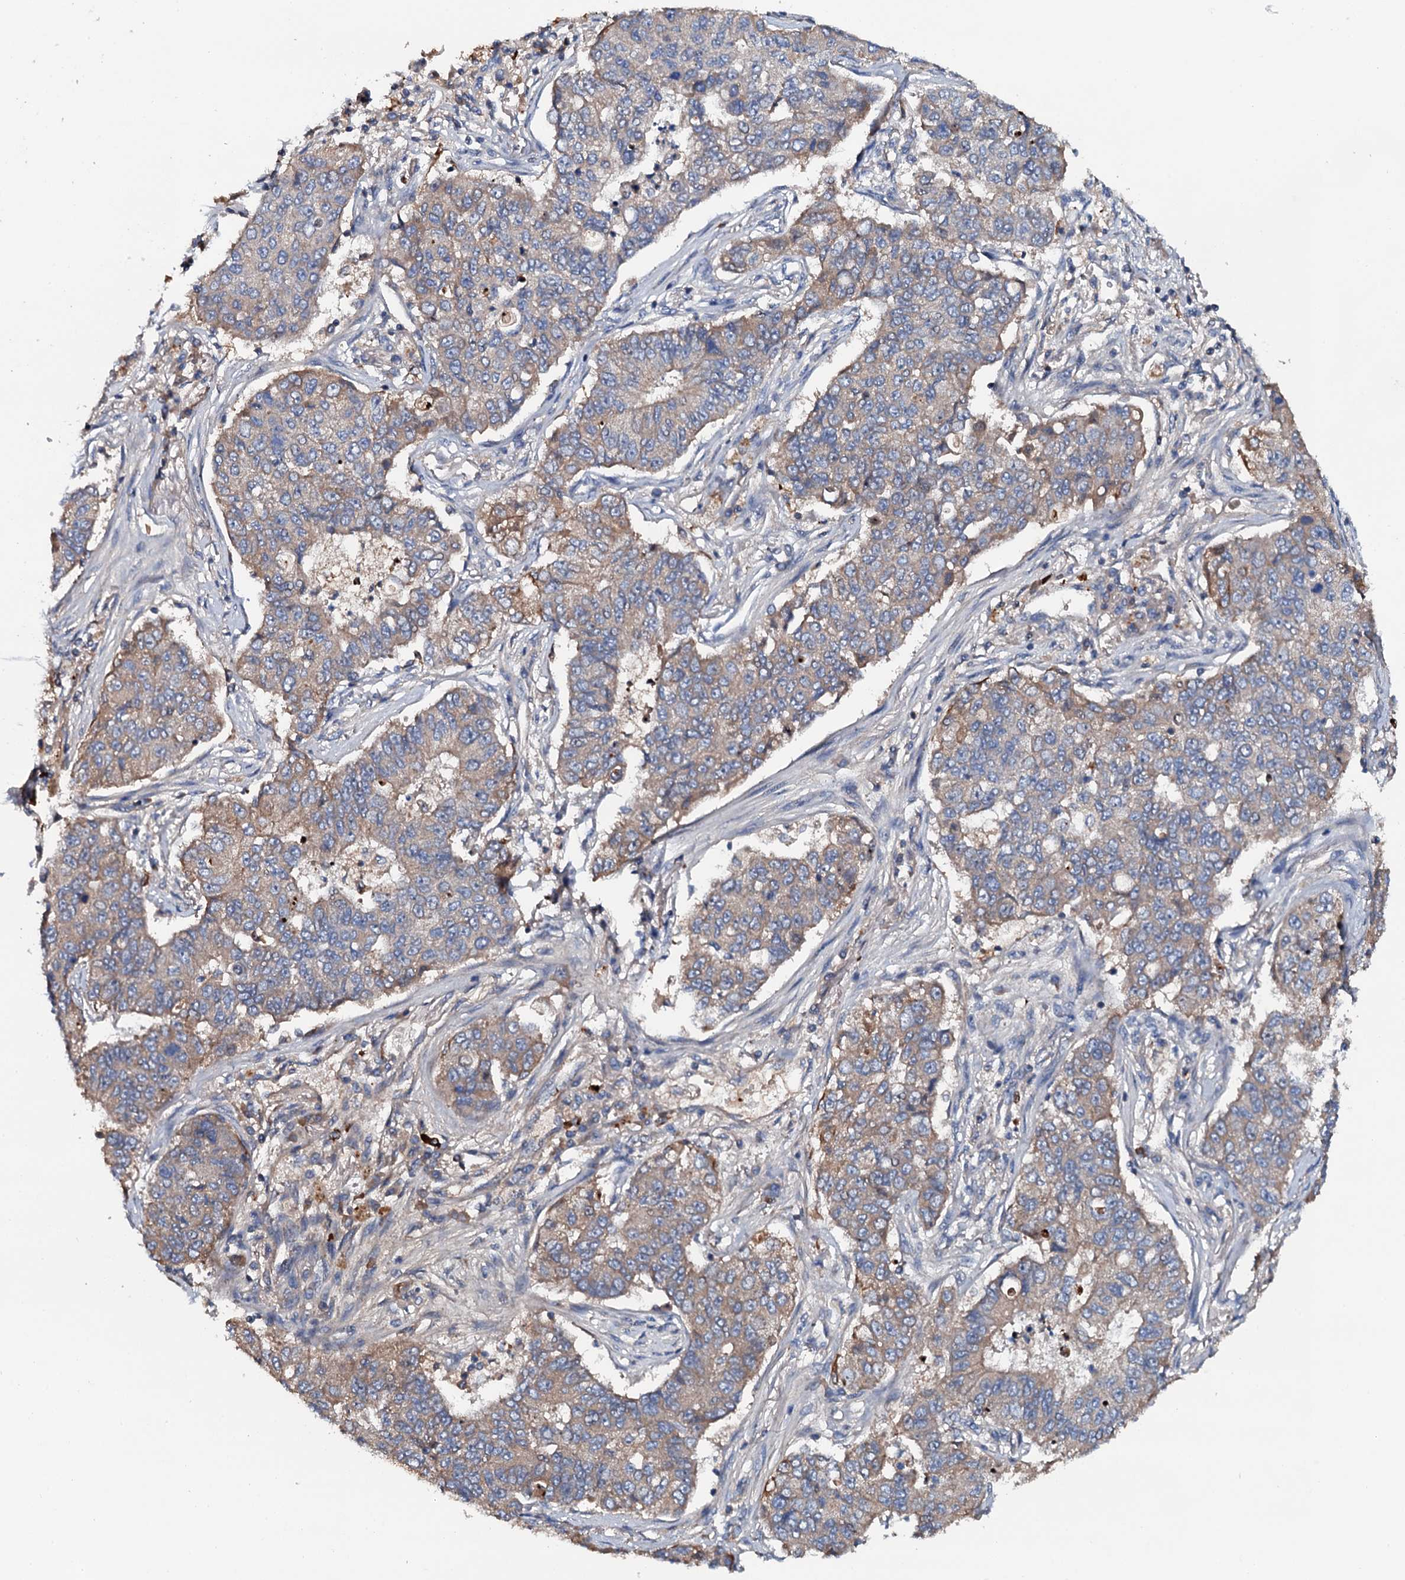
{"staining": {"intensity": "weak", "quantity": "25%-75%", "location": "cytoplasmic/membranous"}, "tissue": "lung cancer", "cell_type": "Tumor cells", "image_type": "cancer", "snomed": [{"axis": "morphology", "description": "Squamous cell carcinoma, NOS"}, {"axis": "topography", "description": "Lung"}], "caption": "An image of human squamous cell carcinoma (lung) stained for a protein exhibits weak cytoplasmic/membranous brown staining in tumor cells. Using DAB (3,3'-diaminobenzidine) (brown) and hematoxylin (blue) stains, captured at high magnification using brightfield microscopy.", "gene": "NEK1", "patient": {"sex": "male", "age": 74}}